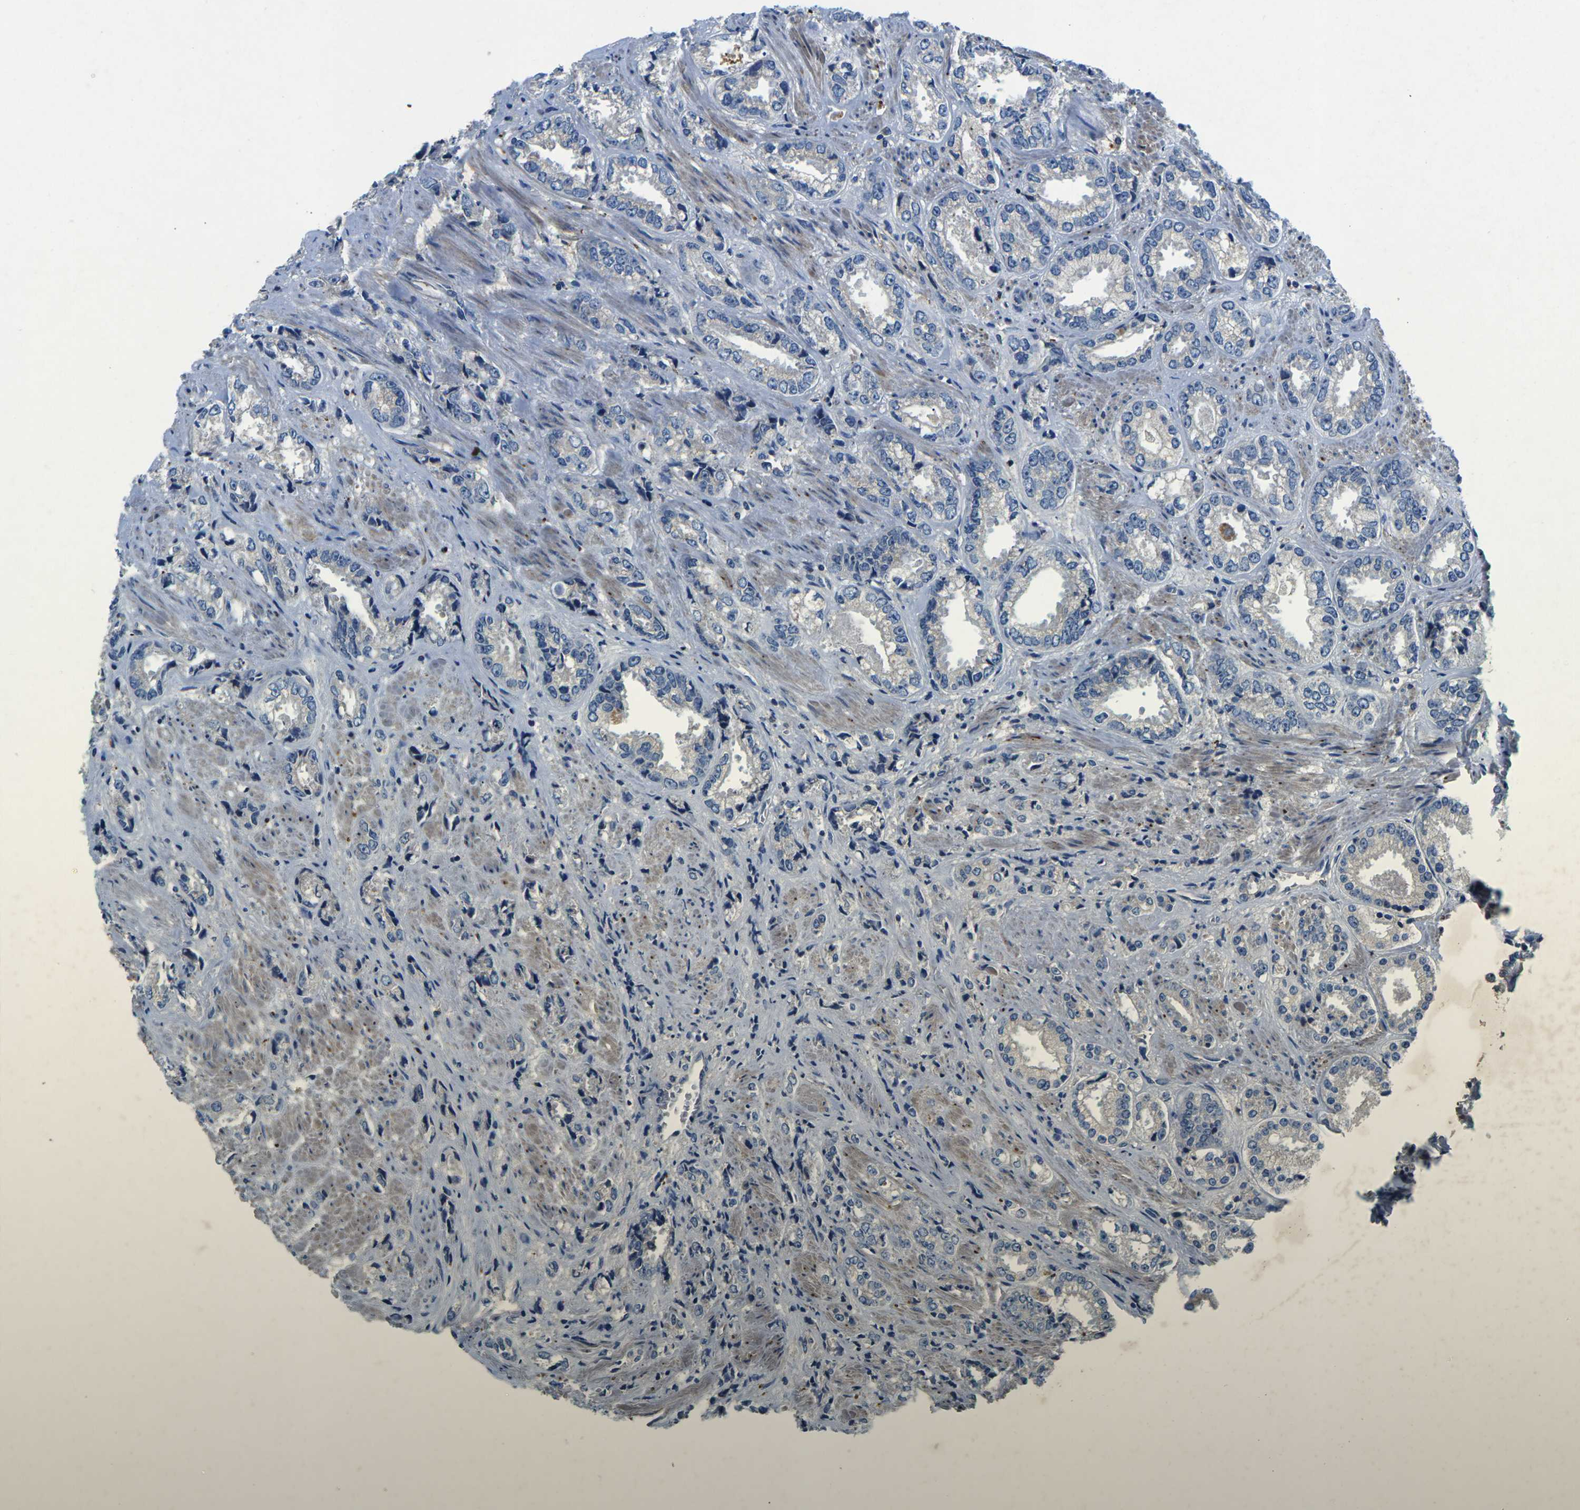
{"staining": {"intensity": "negative", "quantity": "none", "location": "none"}, "tissue": "prostate cancer", "cell_type": "Tumor cells", "image_type": "cancer", "snomed": [{"axis": "morphology", "description": "Adenocarcinoma, High grade"}, {"axis": "topography", "description": "Prostate"}], "caption": "DAB (3,3'-diaminobenzidine) immunohistochemical staining of human prostate cancer reveals no significant expression in tumor cells.", "gene": "PDCD6IP", "patient": {"sex": "male", "age": 61}}